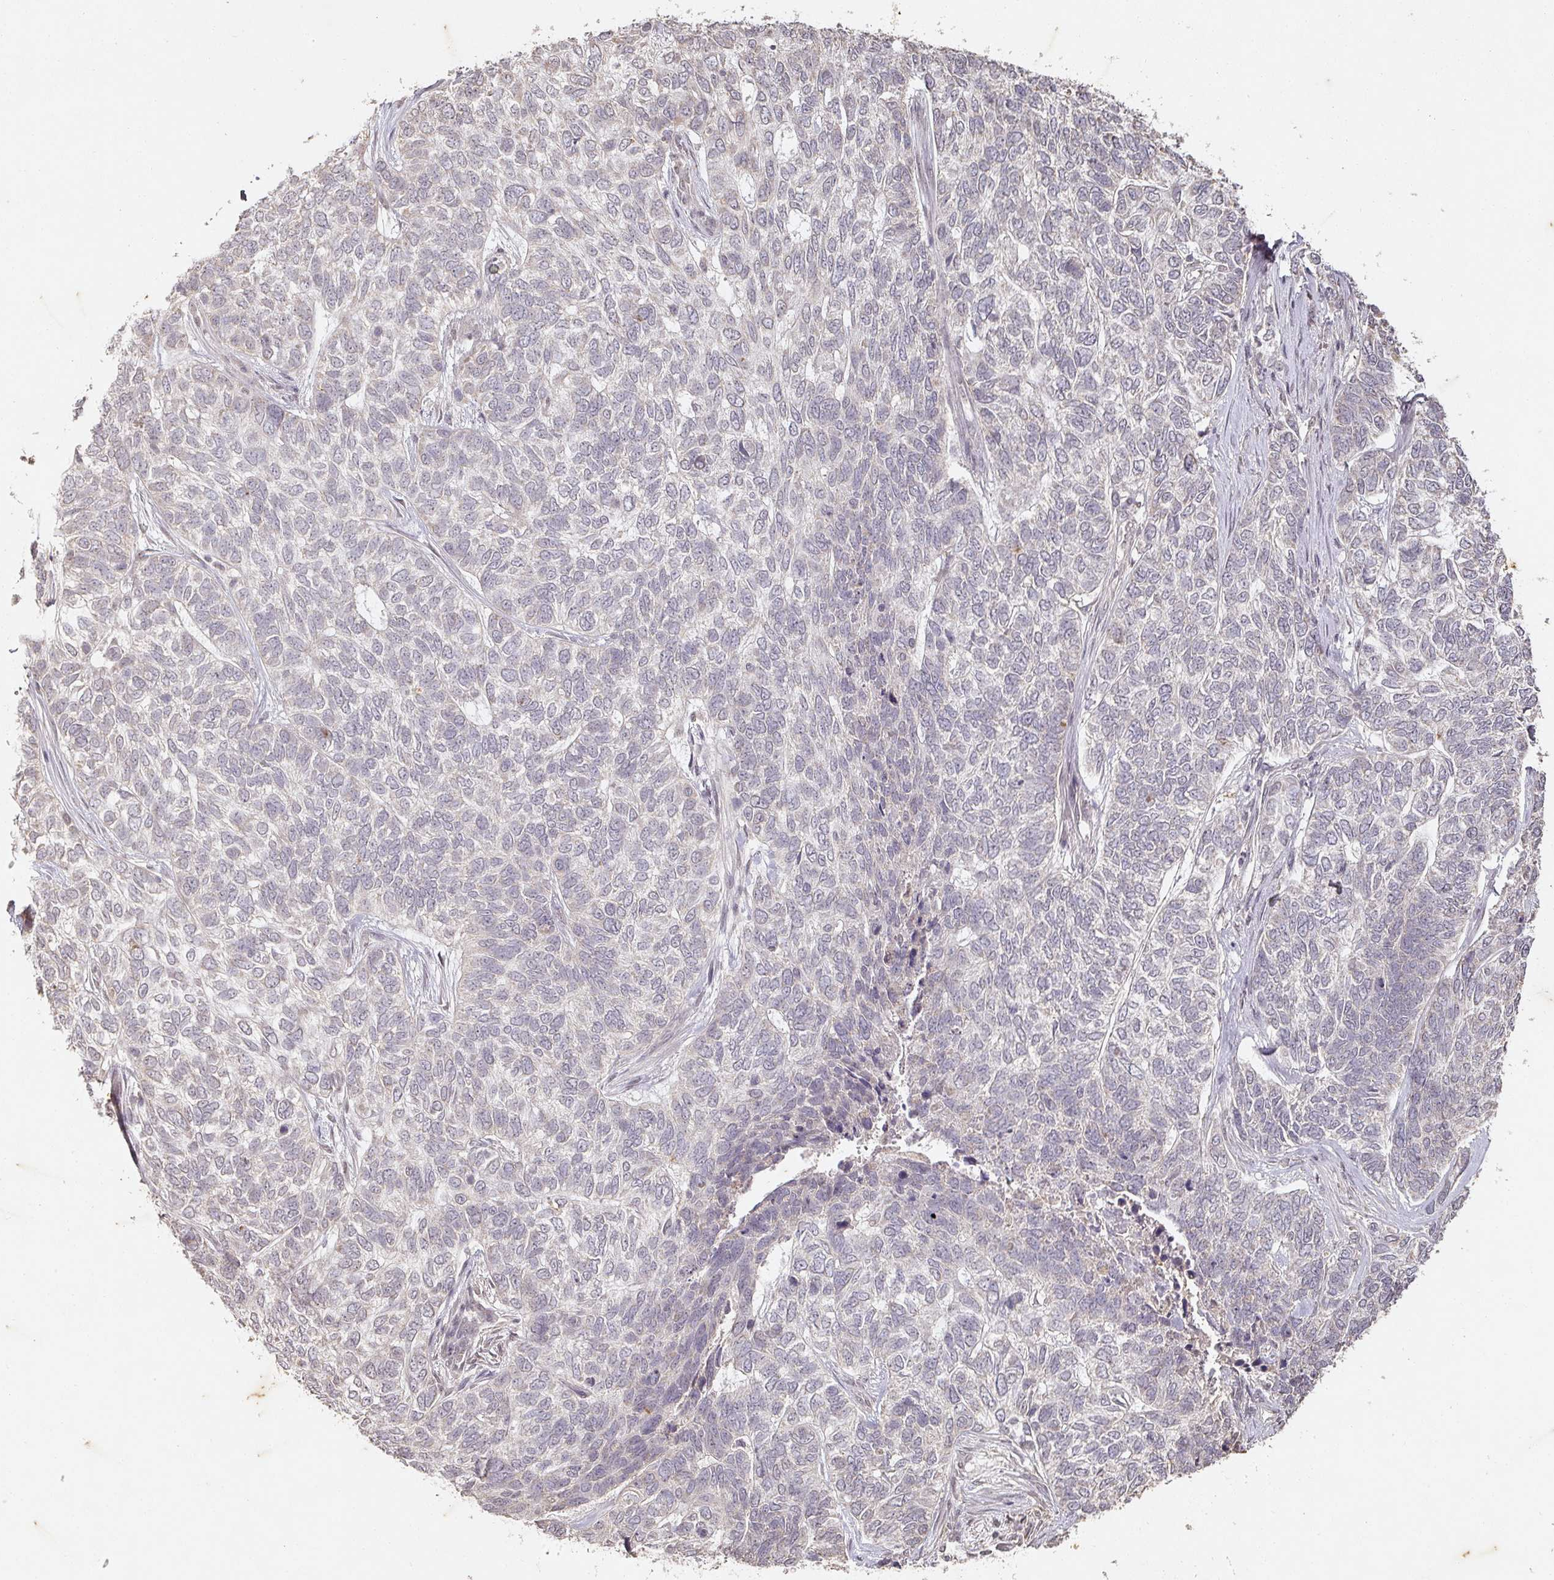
{"staining": {"intensity": "negative", "quantity": "none", "location": "none"}, "tissue": "skin cancer", "cell_type": "Tumor cells", "image_type": "cancer", "snomed": [{"axis": "morphology", "description": "Basal cell carcinoma"}, {"axis": "topography", "description": "Skin"}], "caption": "Protein analysis of skin cancer (basal cell carcinoma) reveals no significant staining in tumor cells.", "gene": "CAPN5", "patient": {"sex": "female", "age": 65}}